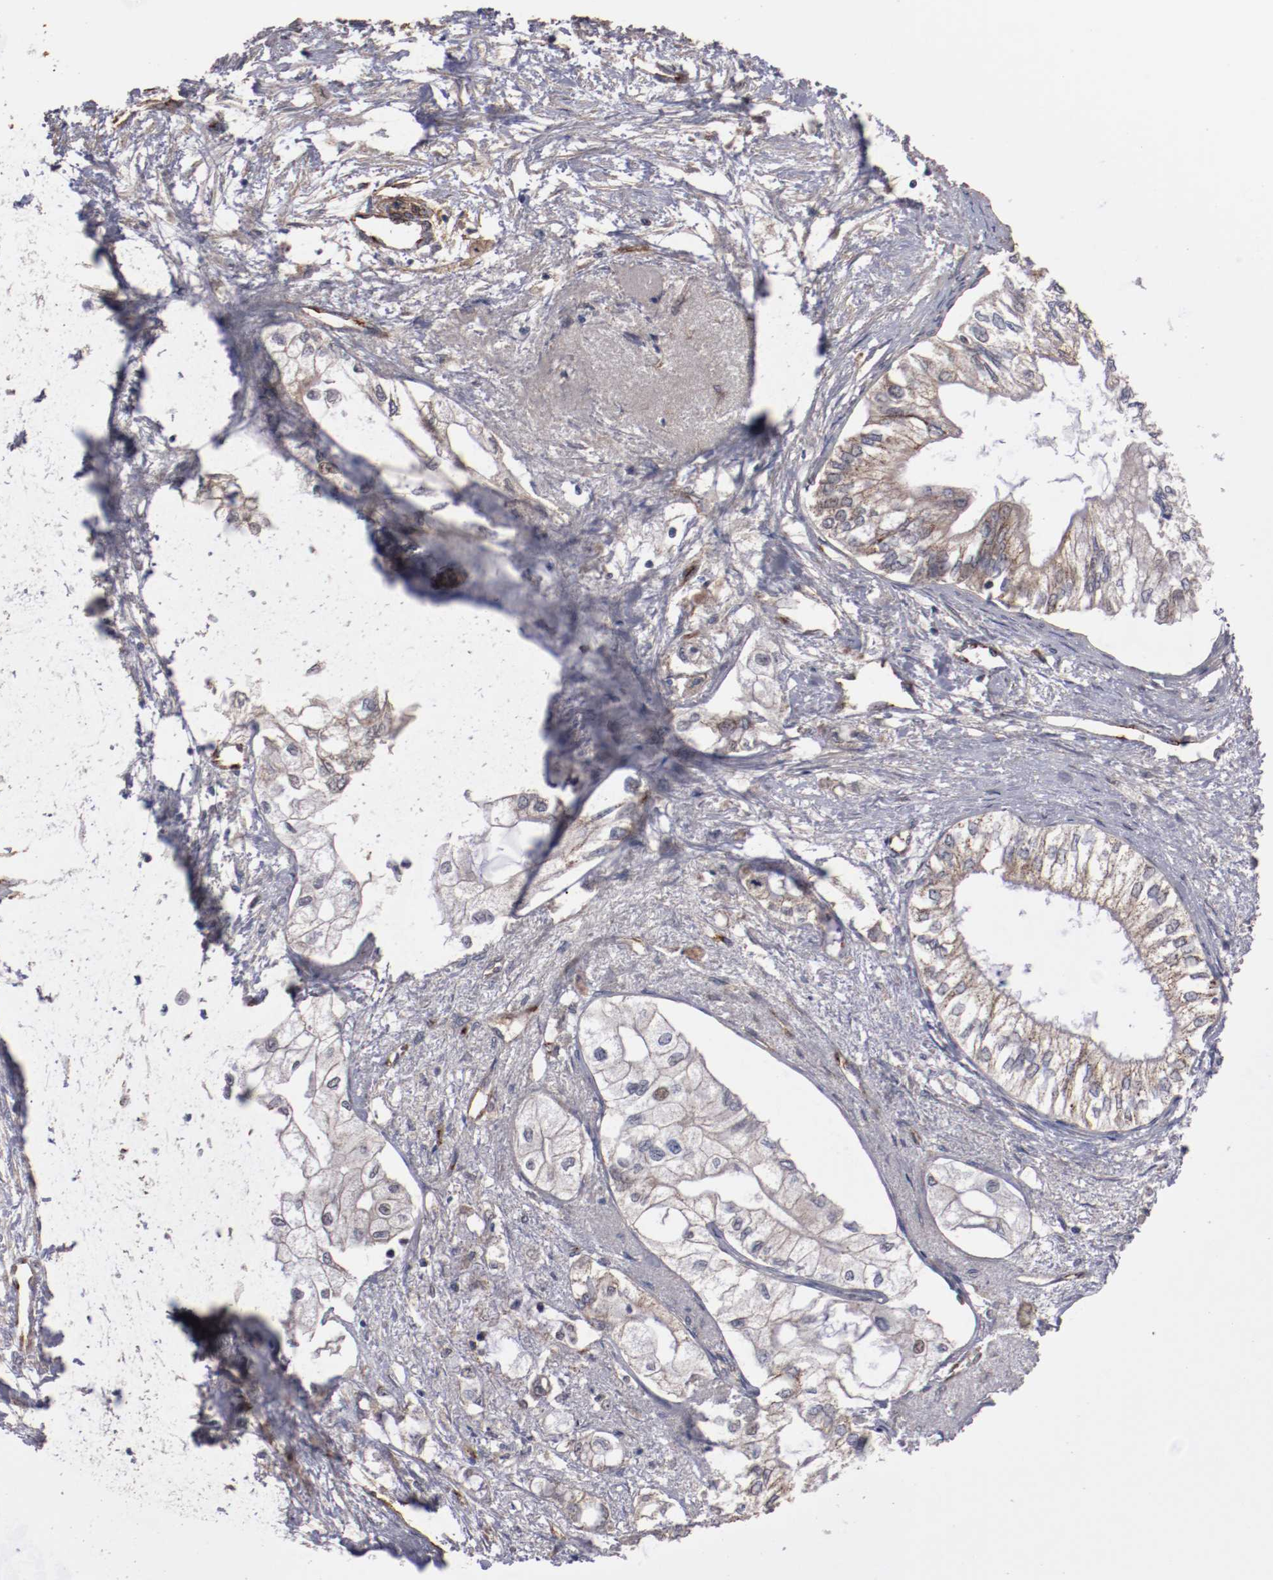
{"staining": {"intensity": "weak", "quantity": ">75%", "location": "cytoplasmic/membranous"}, "tissue": "pancreatic cancer", "cell_type": "Tumor cells", "image_type": "cancer", "snomed": [{"axis": "morphology", "description": "Adenocarcinoma, NOS"}, {"axis": "topography", "description": "Pancreas"}], "caption": "A low amount of weak cytoplasmic/membranous expression is appreciated in approximately >75% of tumor cells in pancreatic adenocarcinoma tissue. The protein of interest is stained brown, and the nuclei are stained in blue (DAB (3,3'-diaminobenzidine) IHC with brightfield microscopy, high magnification).", "gene": "DIPK2B", "patient": {"sex": "male", "age": 79}}